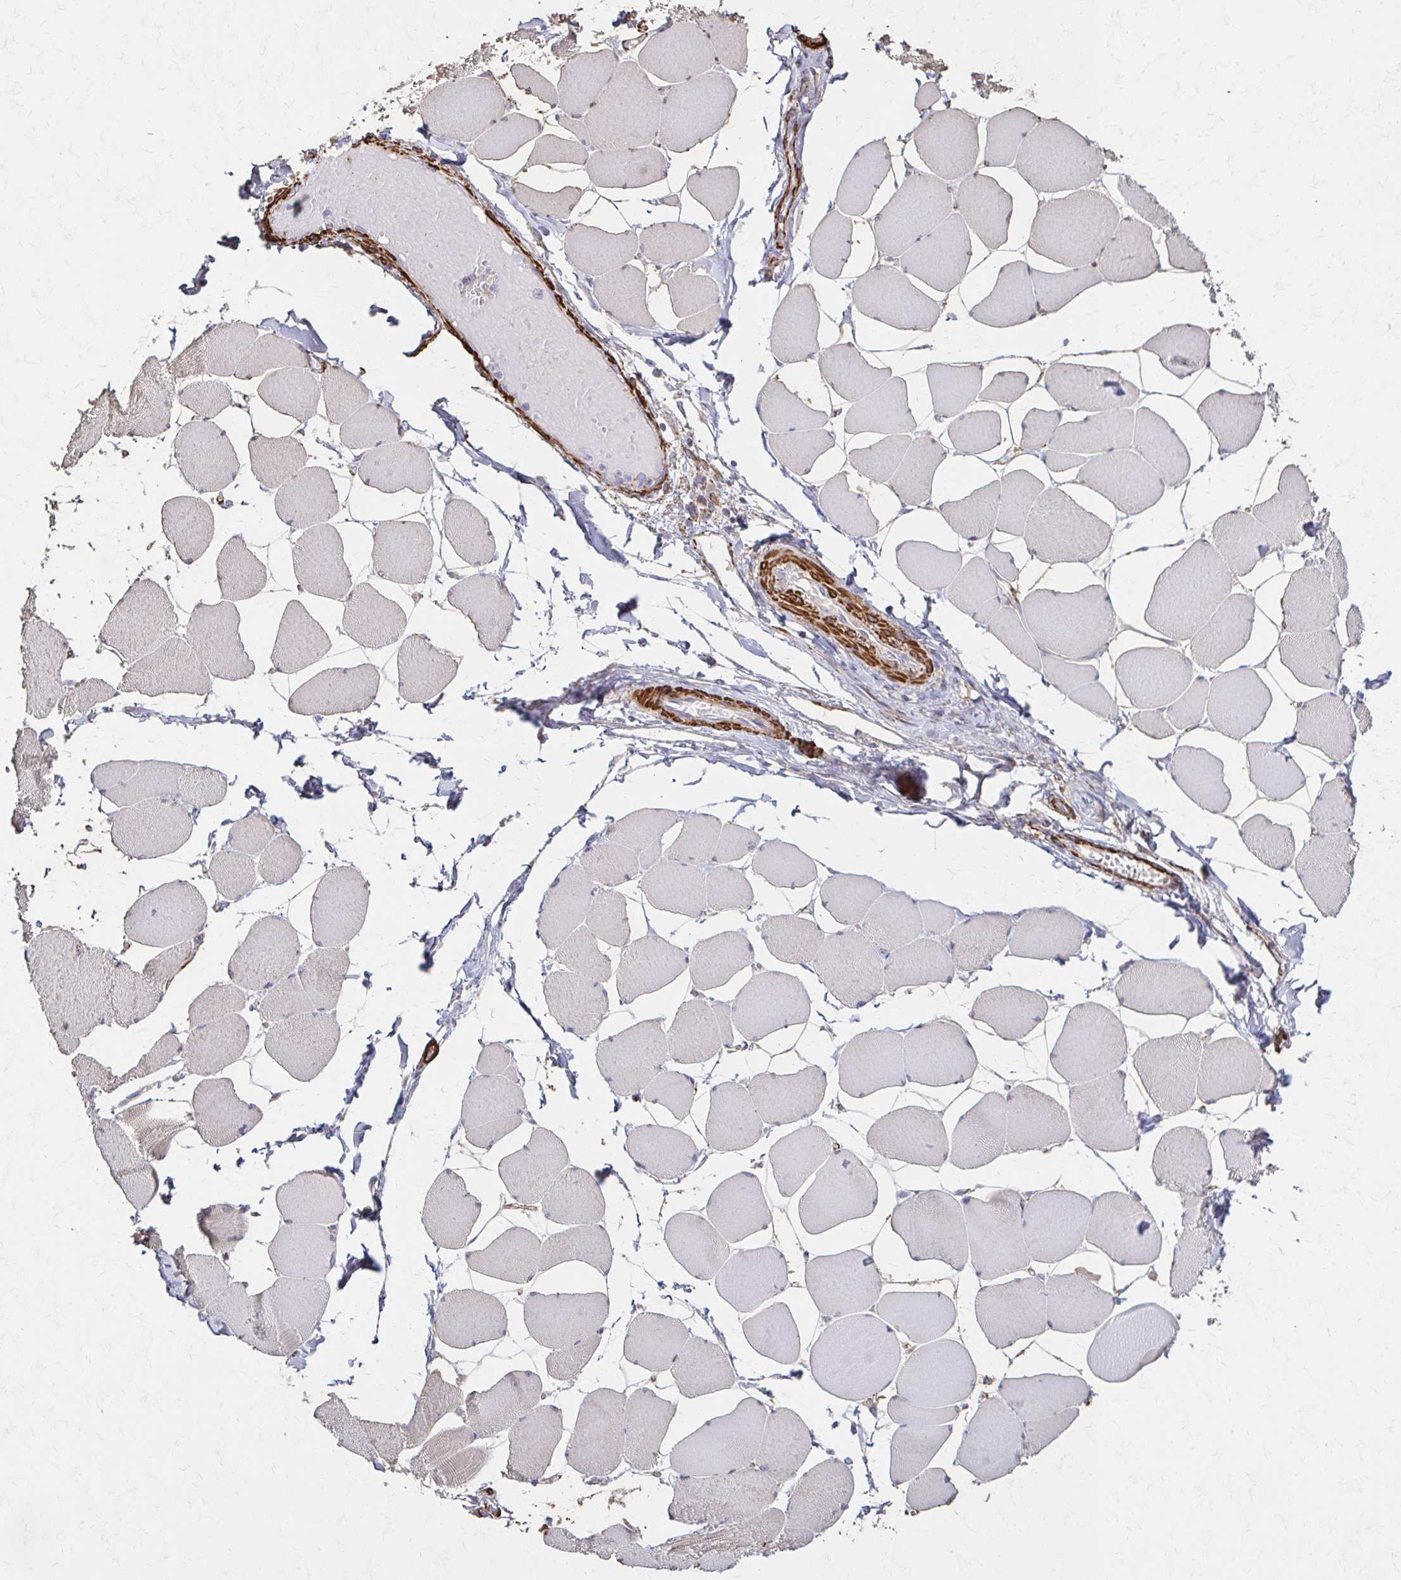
{"staining": {"intensity": "negative", "quantity": "none", "location": "none"}, "tissue": "skeletal muscle", "cell_type": "Myocytes", "image_type": "normal", "snomed": [{"axis": "morphology", "description": "Normal tissue, NOS"}, {"axis": "topography", "description": "Skeletal muscle"}], "caption": "IHC photomicrograph of normal skeletal muscle stained for a protein (brown), which exhibits no staining in myocytes. The staining was performed using DAB (3,3'-diaminobenzidine) to visualize the protein expression in brown, while the nuclei were stained in blue with hematoxylin (Magnification: 20x).", "gene": "TIMMDC1", "patient": {"sex": "female", "age": 75}}